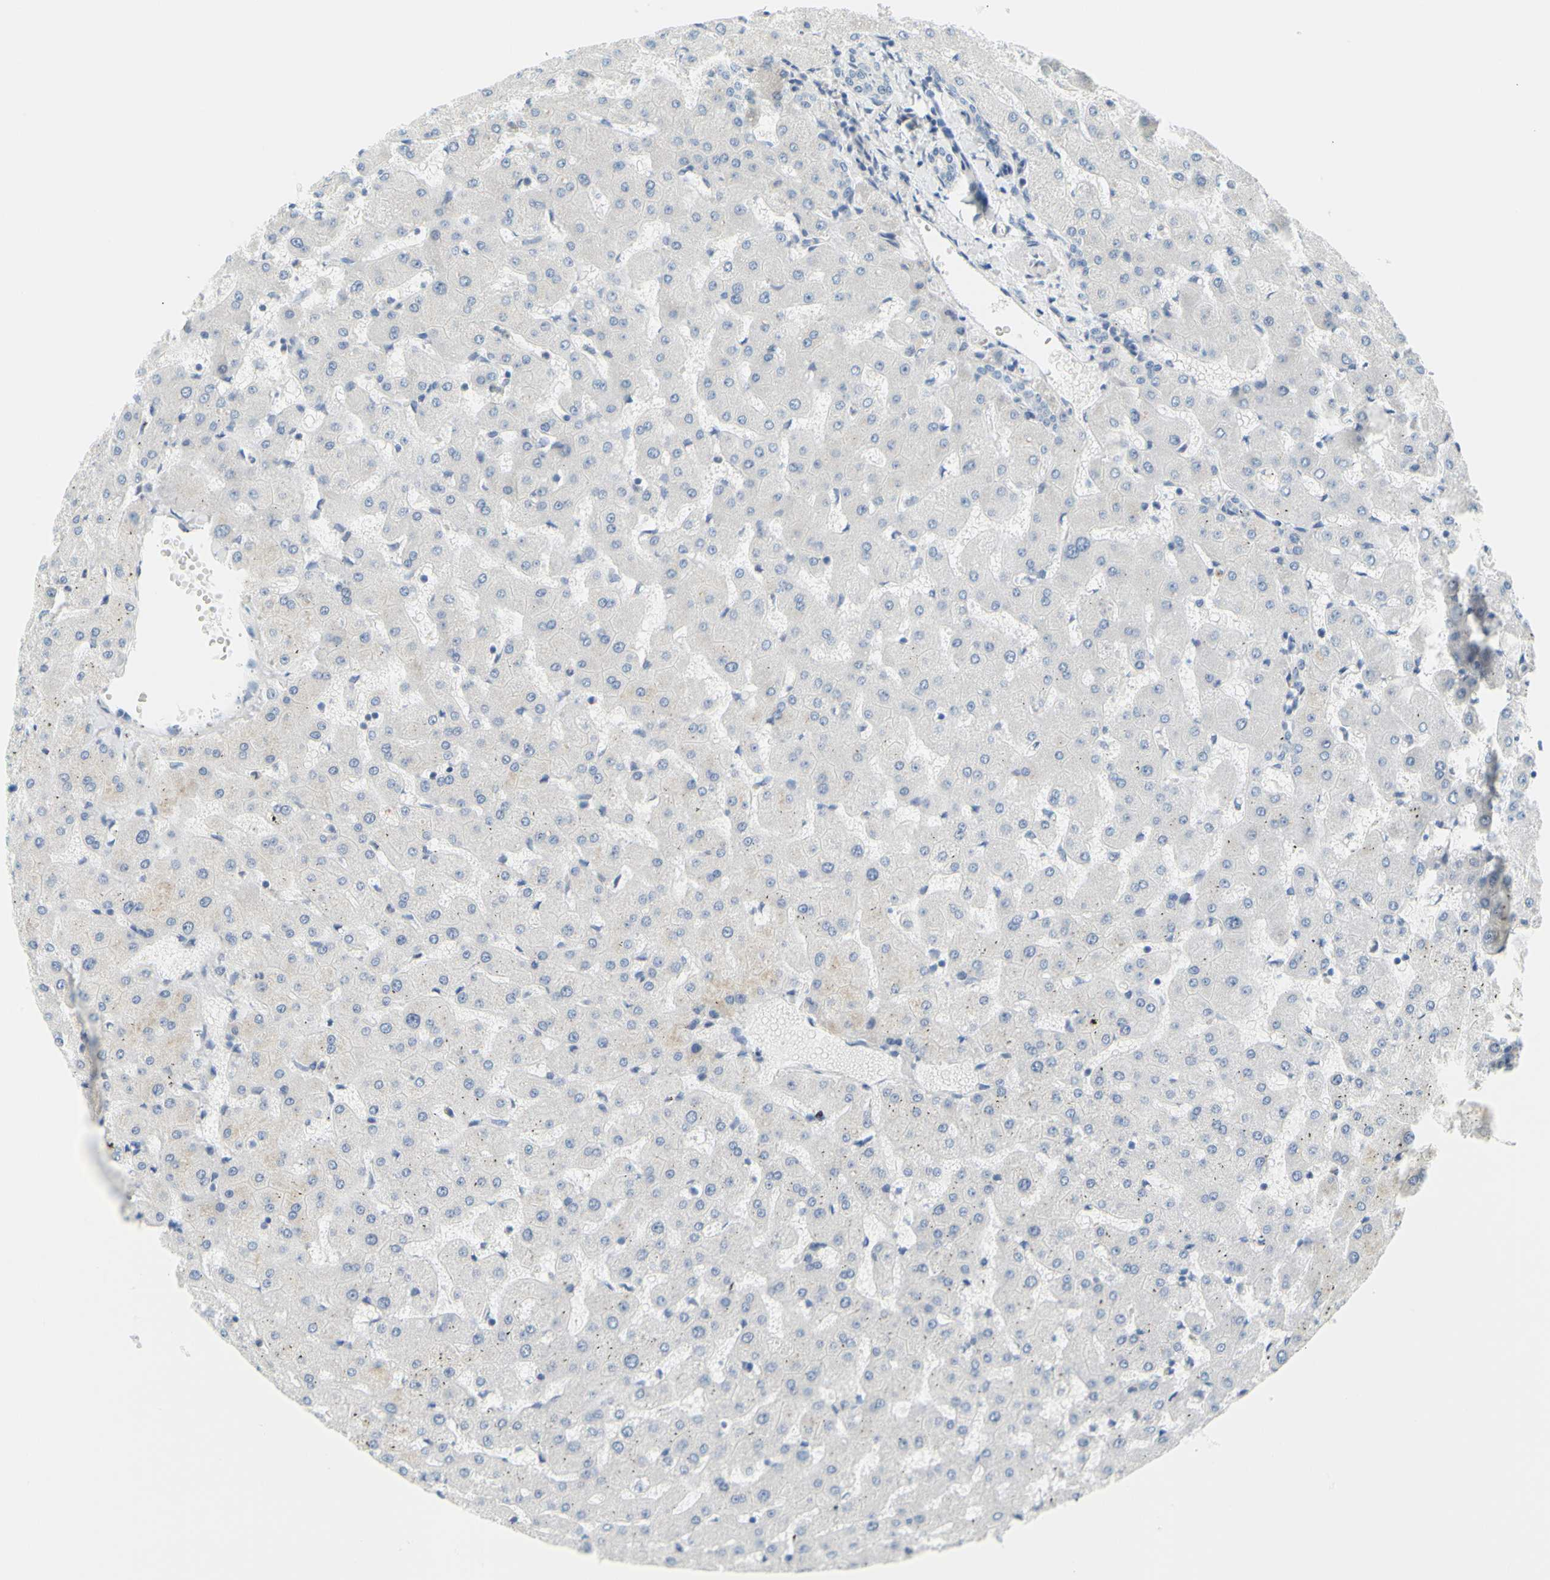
{"staining": {"intensity": "negative", "quantity": "none", "location": "none"}, "tissue": "liver", "cell_type": "Cholangiocytes", "image_type": "normal", "snomed": [{"axis": "morphology", "description": "Normal tissue, NOS"}, {"axis": "topography", "description": "Liver"}], "caption": "High power microscopy micrograph of an IHC micrograph of benign liver, revealing no significant staining in cholangiocytes.", "gene": "DCT", "patient": {"sex": "female", "age": 63}}